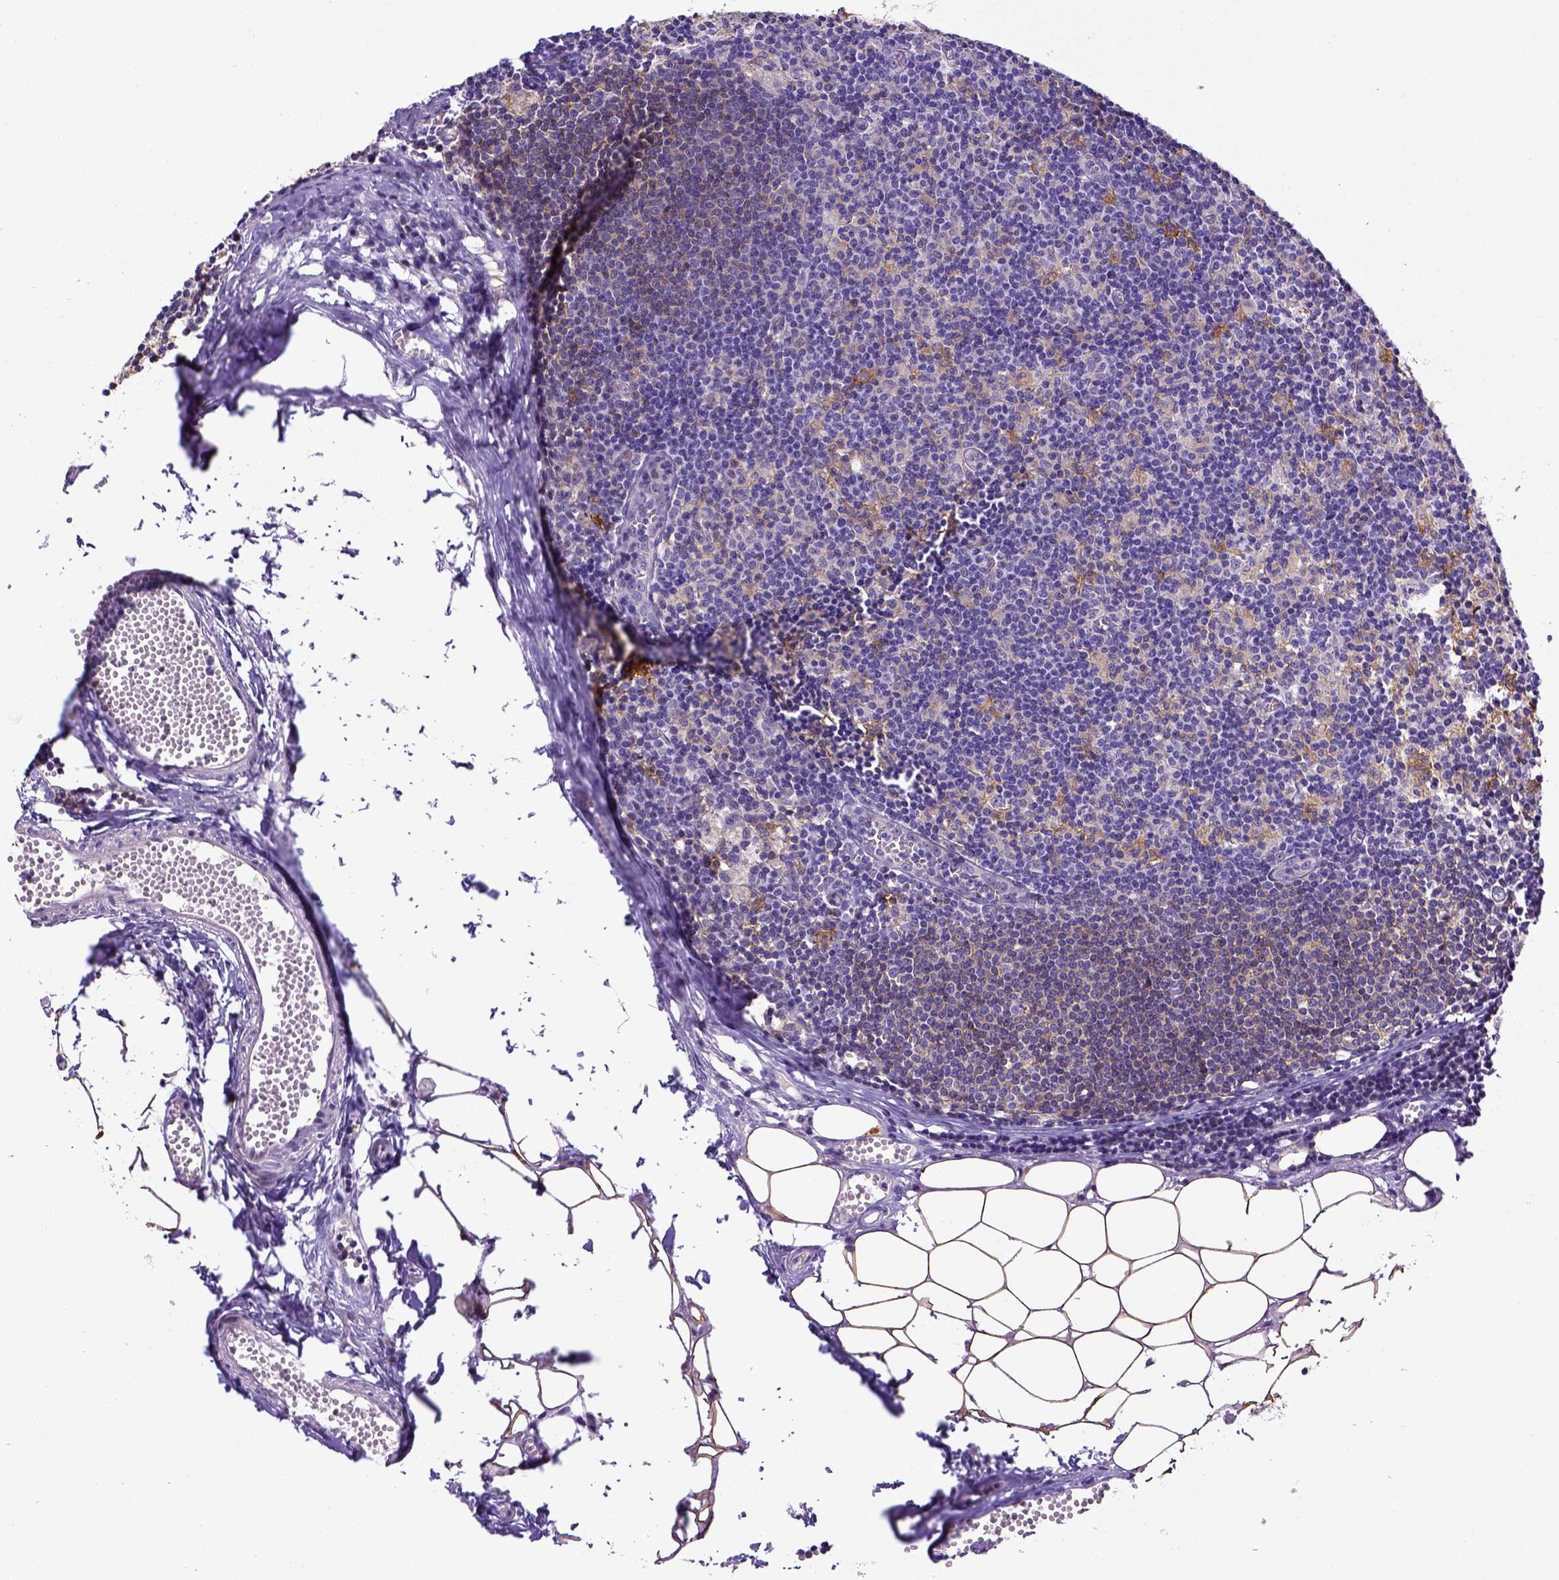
{"staining": {"intensity": "moderate", "quantity": "25%-75%", "location": "cytoplasmic/membranous"}, "tissue": "lymph node", "cell_type": "Germinal center cells", "image_type": "normal", "snomed": [{"axis": "morphology", "description": "Normal tissue, NOS"}, {"axis": "topography", "description": "Lymph node"}], "caption": "Protein expression analysis of unremarkable lymph node reveals moderate cytoplasmic/membranous staining in approximately 25%-75% of germinal center cells. (DAB = brown stain, brightfield microscopy at high magnification).", "gene": "CD40", "patient": {"sex": "female", "age": 52}}